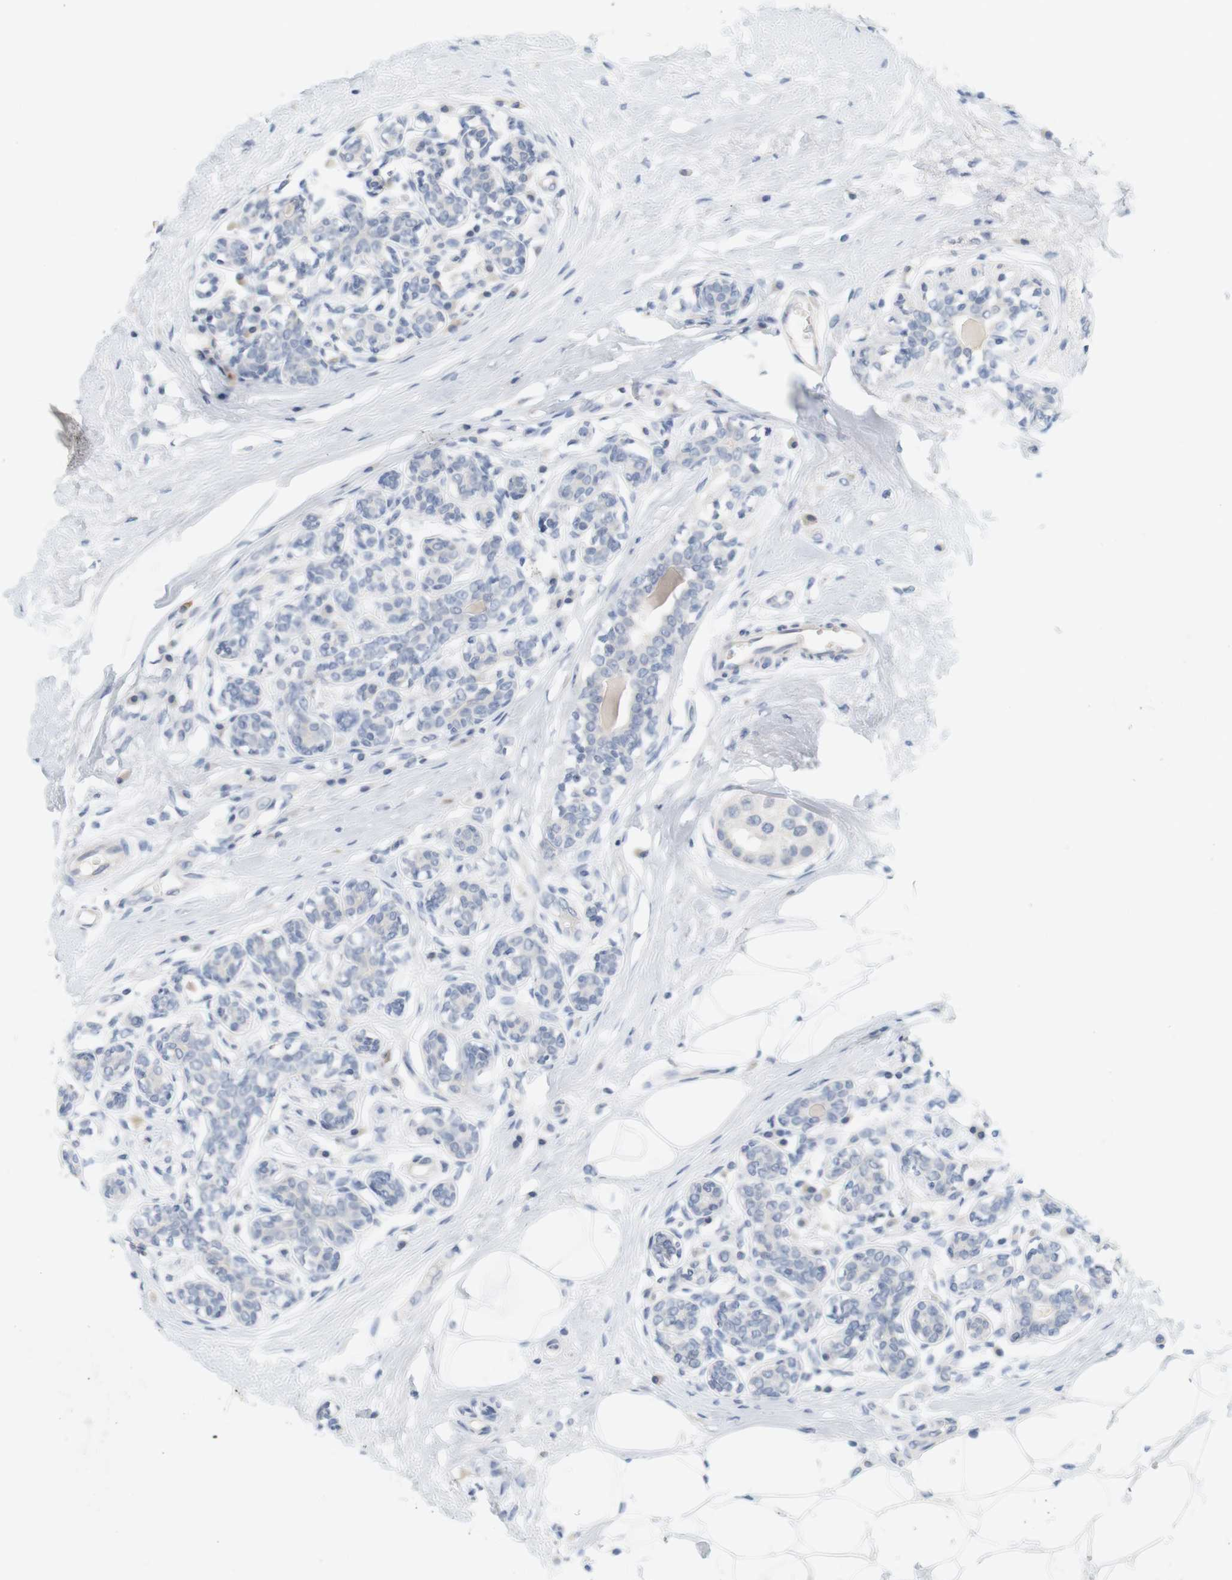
{"staining": {"intensity": "negative", "quantity": "none", "location": "none"}, "tissue": "breast cancer", "cell_type": "Tumor cells", "image_type": "cancer", "snomed": [{"axis": "morphology", "description": "Normal tissue, NOS"}, {"axis": "morphology", "description": "Duct carcinoma"}, {"axis": "topography", "description": "Breast"}], "caption": "Tumor cells show no significant expression in infiltrating ductal carcinoma (breast).", "gene": "OPRM1", "patient": {"sex": "female", "age": 39}}